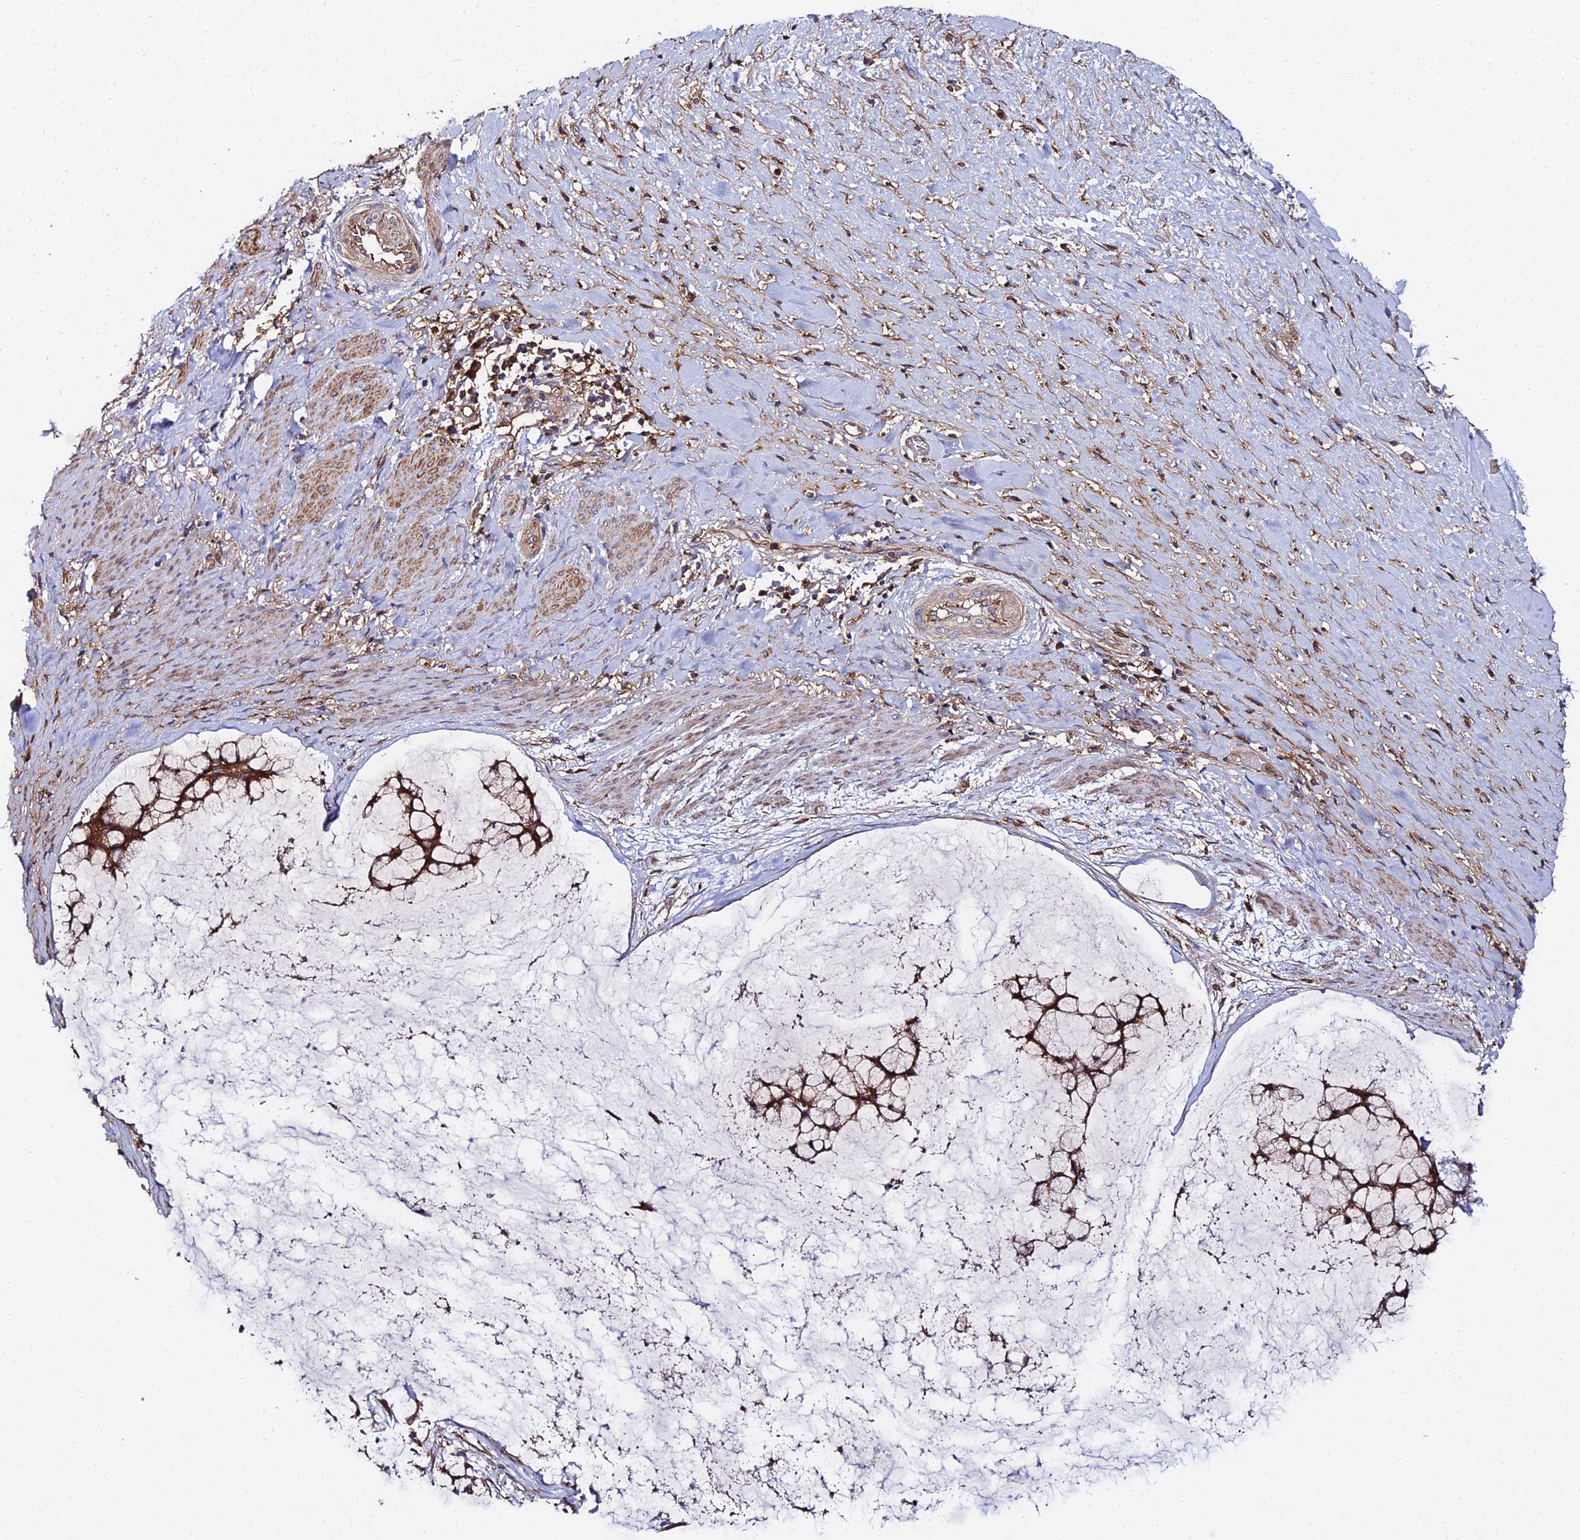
{"staining": {"intensity": "strong", "quantity": ">75%", "location": "cytoplasmic/membranous"}, "tissue": "ovarian cancer", "cell_type": "Tumor cells", "image_type": "cancer", "snomed": [{"axis": "morphology", "description": "Cystadenocarcinoma, mucinous, NOS"}, {"axis": "topography", "description": "Ovary"}], "caption": "Immunohistochemical staining of ovarian mucinous cystadenocarcinoma demonstrates high levels of strong cytoplasmic/membranous protein positivity in approximately >75% of tumor cells.", "gene": "GNG5B", "patient": {"sex": "female", "age": 42}}